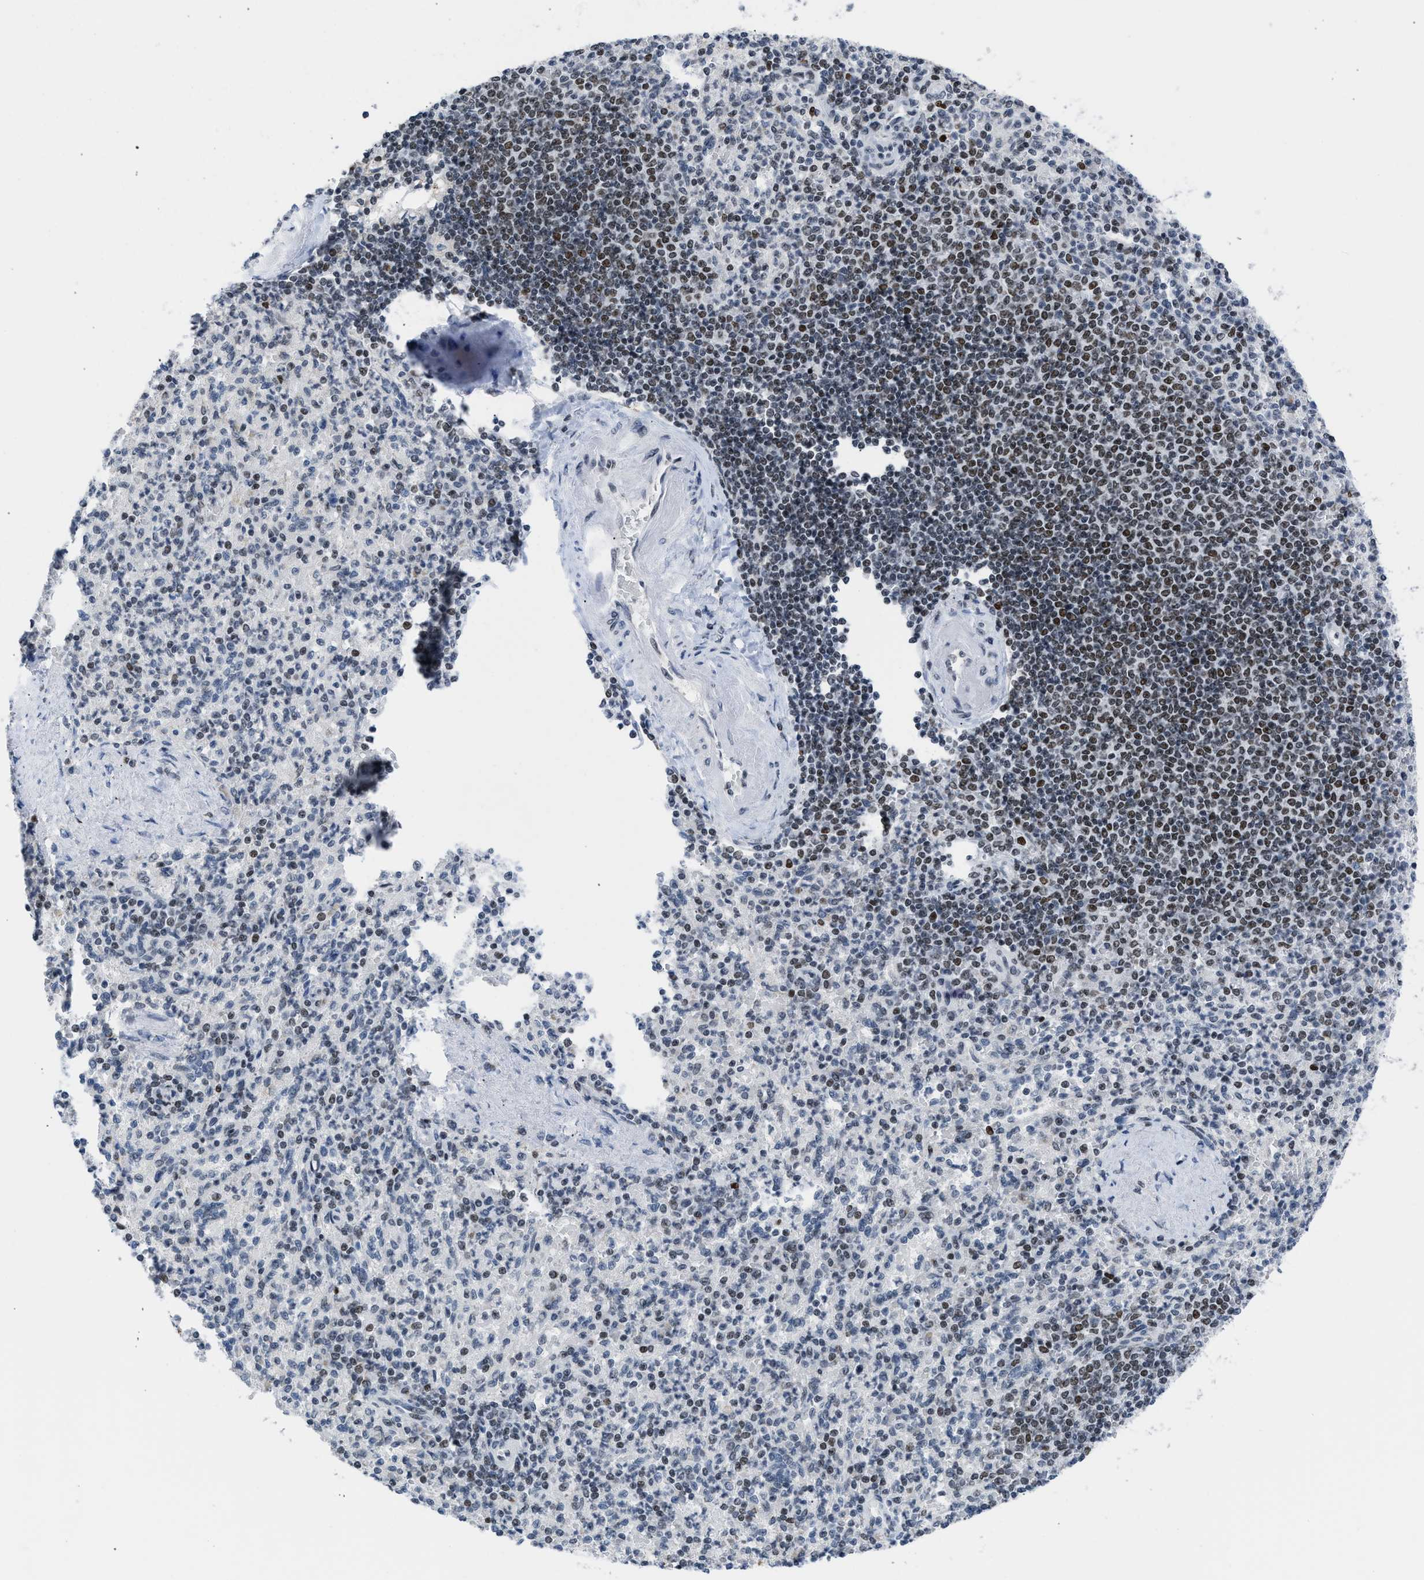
{"staining": {"intensity": "moderate", "quantity": "<25%", "location": "nuclear"}, "tissue": "spleen", "cell_type": "Cells in red pulp", "image_type": "normal", "snomed": [{"axis": "morphology", "description": "Normal tissue, NOS"}, {"axis": "topography", "description": "Spleen"}], "caption": "IHC image of unremarkable spleen: spleen stained using immunohistochemistry displays low levels of moderate protein expression localized specifically in the nuclear of cells in red pulp, appearing as a nuclear brown color.", "gene": "TERF2IP", "patient": {"sex": "female", "age": 74}}